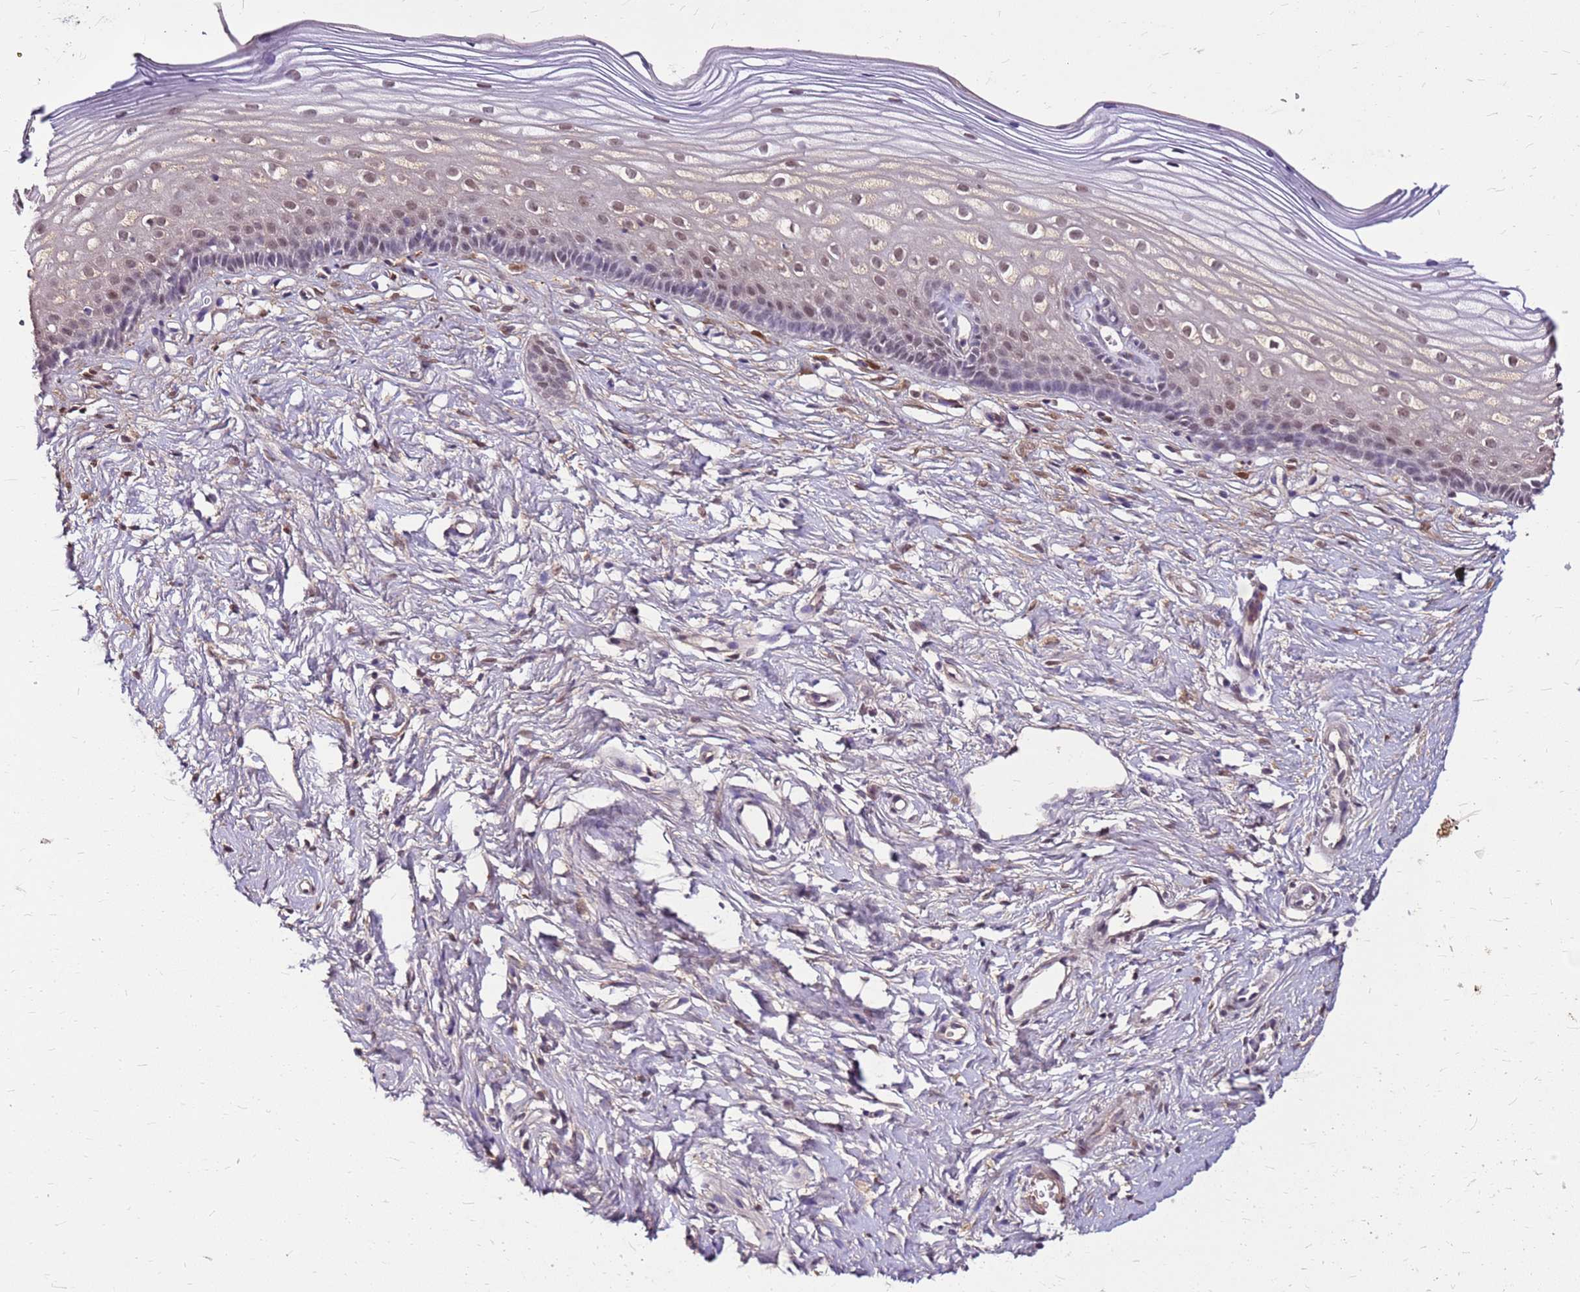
{"staining": {"intensity": "weak", "quantity": "<25%", "location": "nuclear"}, "tissue": "cervix", "cell_type": "Glandular cells", "image_type": "normal", "snomed": [{"axis": "morphology", "description": "Normal tissue, NOS"}, {"axis": "topography", "description": "Cervix"}], "caption": "This photomicrograph is of normal cervix stained with immunohistochemistry to label a protein in brown with the nuclei are counter-stained blue. There is no positivity in glandular cells. (Stains: DAB (3,3'-diaminobenzidine) immunohistochemistry (IHC) with hematoxylin counter stain, Microscopy: brightfield microscopy at high magnification).", "gene": "ALDH1A3", "patient": {"sex": "female", "age": 40}}